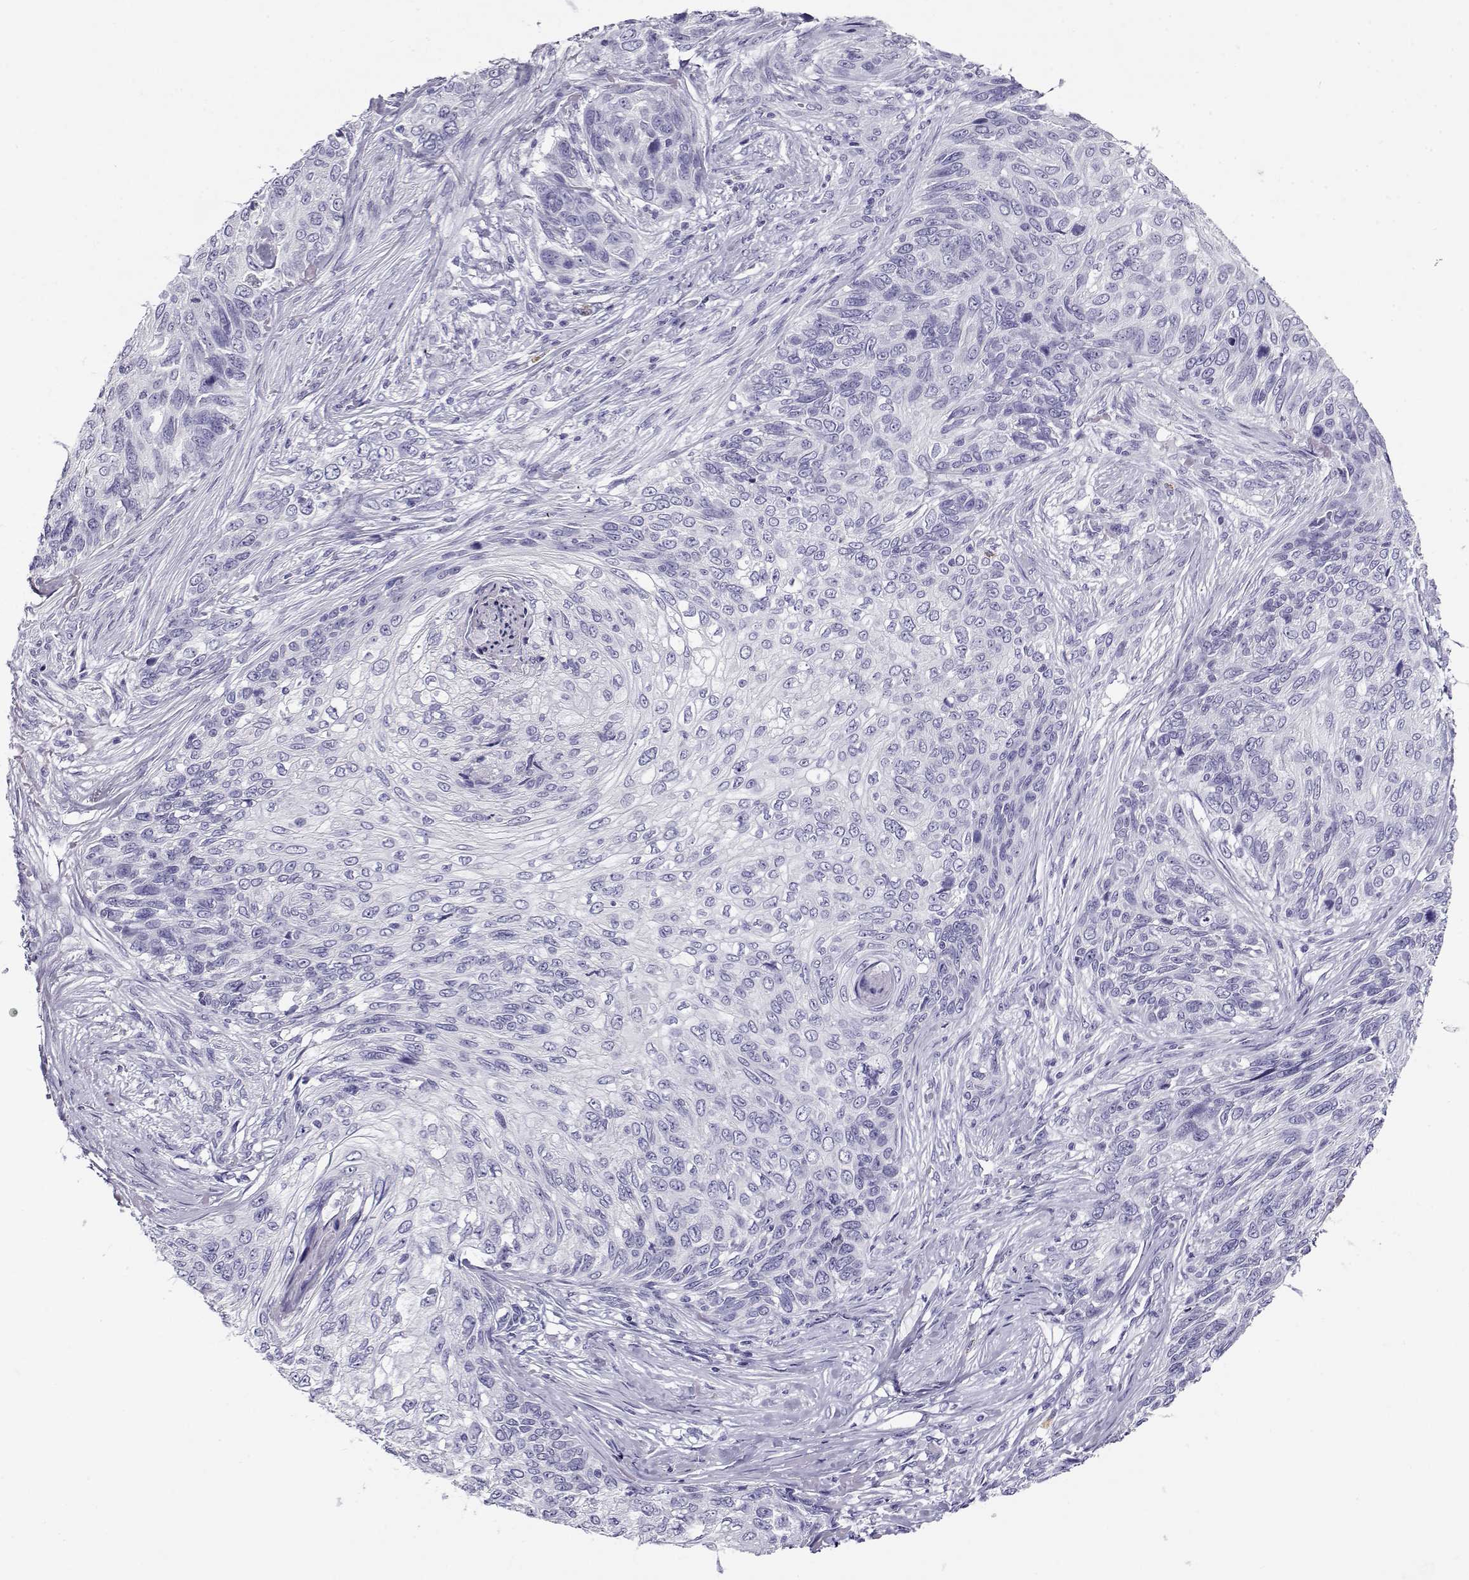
{"staining": {"intensity": "negative", "quantity": "none", "location": "none"}, "tissue": "skin cancer", "cell_type": "Tumor cells", "image_type": "cancer", "snomed": [{"axis": "morphology", "description": "Squamous cell carcinoma, NOS"}, {"axis": "topography", "description": "Skin"}], "caption": "Immunohistochemistry (IHC) image of neoplastic tissue: human skin cancer stained with DAB (3,3'-diaminobenzidine) demonstrates no significant protein staining in tumor cells.", "gene": "CABS1", "patient": {"sex": "male", "age": 92}}